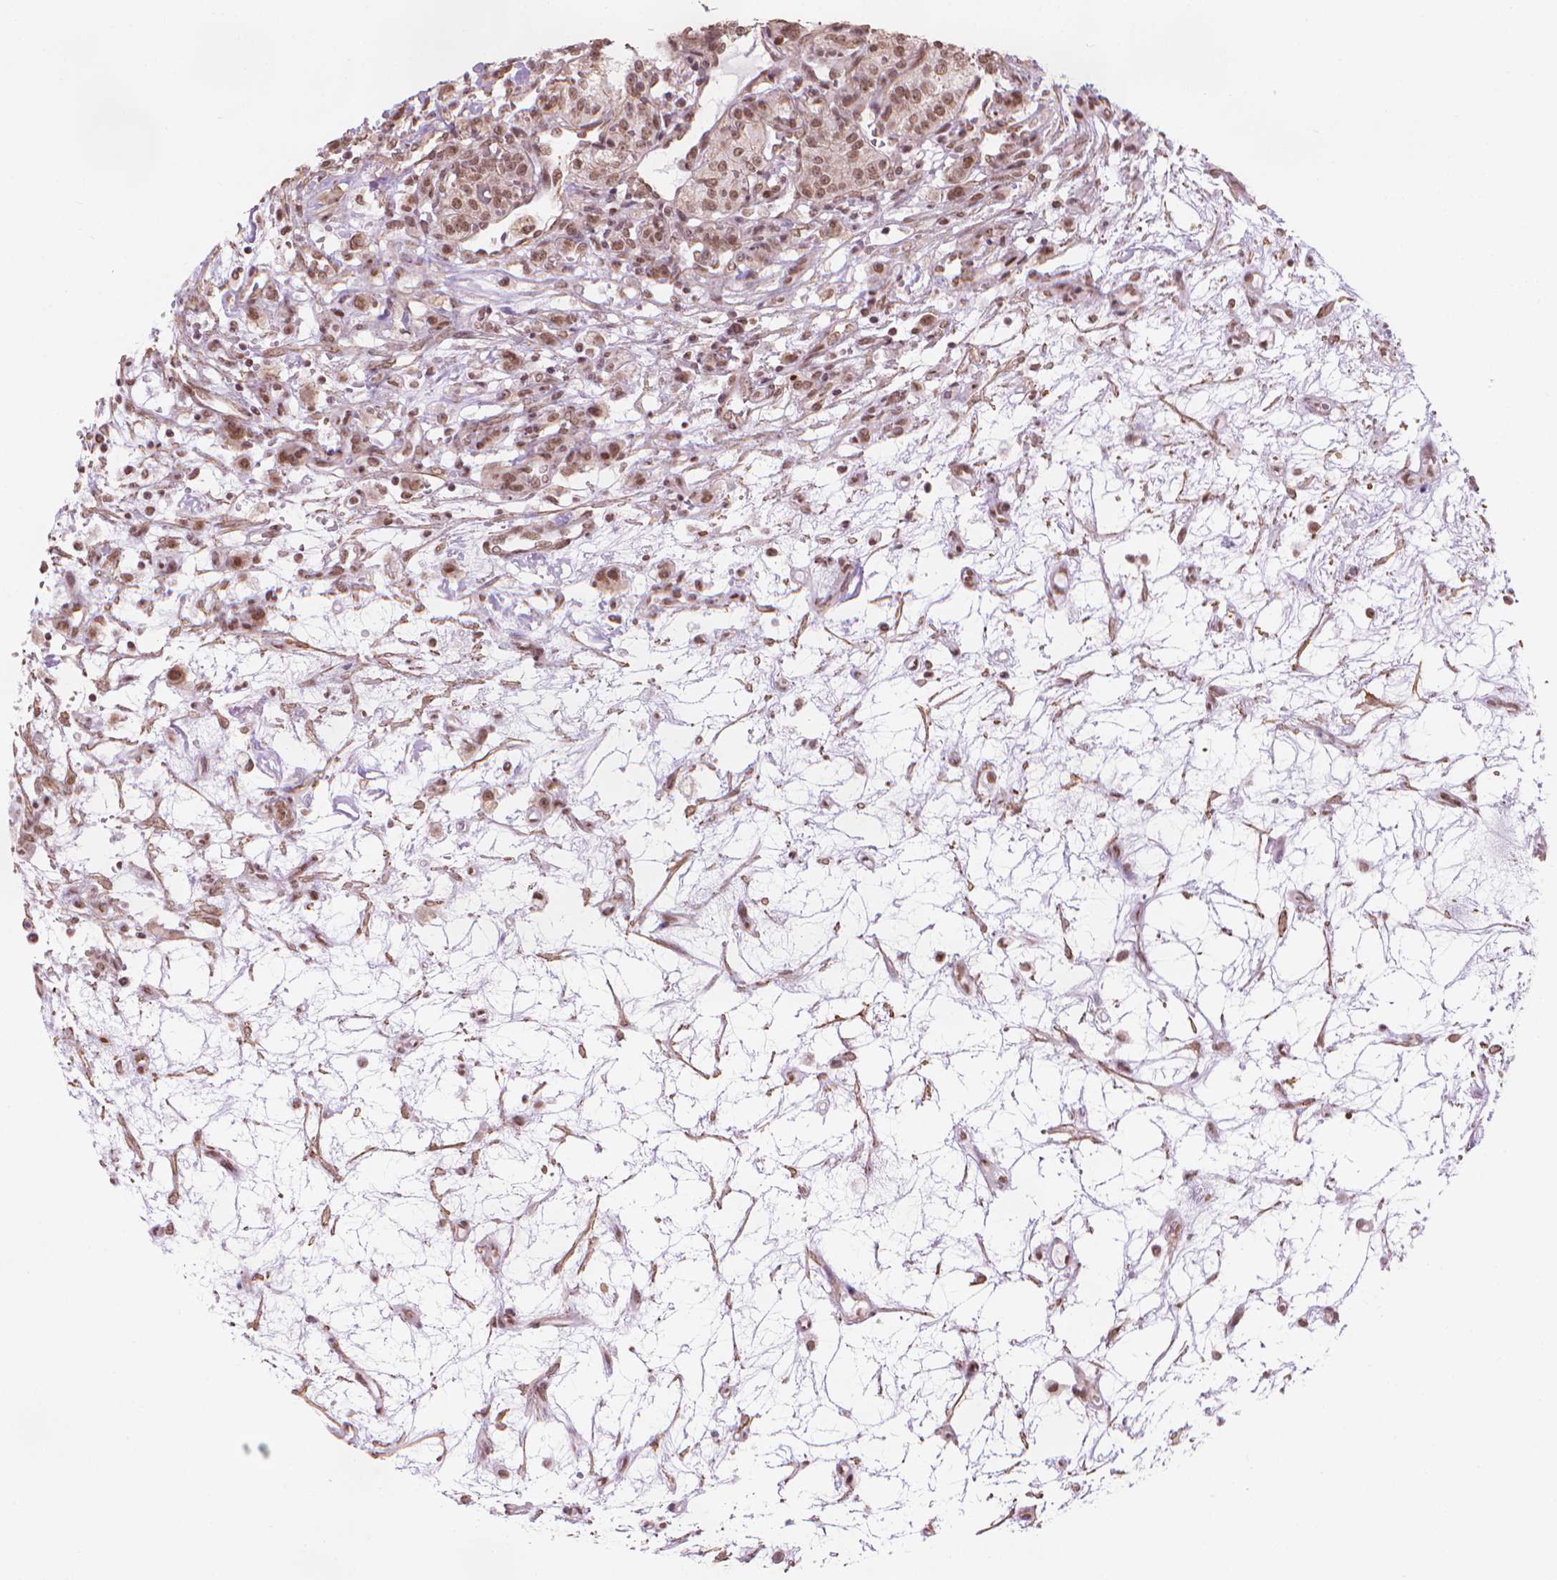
{"staining": {"intensity": "moderate", "quantity": "25%-75%", "location": "nuclear"}, "tissue": "renal cancer", "cell_type": "Tumor cells", "image_type": "cancer", "snomed": [{"axis": "morphology", "description": "Adenocarcinoma, NOS"}, {"axis": "topography", "description": "Kidney"}], "caption": "Renal cancer (adenocarcinoma) stained with DAB (3,3'-diaminobenzidine) immunohistochemistry (IHC) exhibits medium levels of moderate nuclear staining in about 25%-75% of tumor cells.", "gene": "HOXD4", "patient": {"sex": "female", "age": 63}}